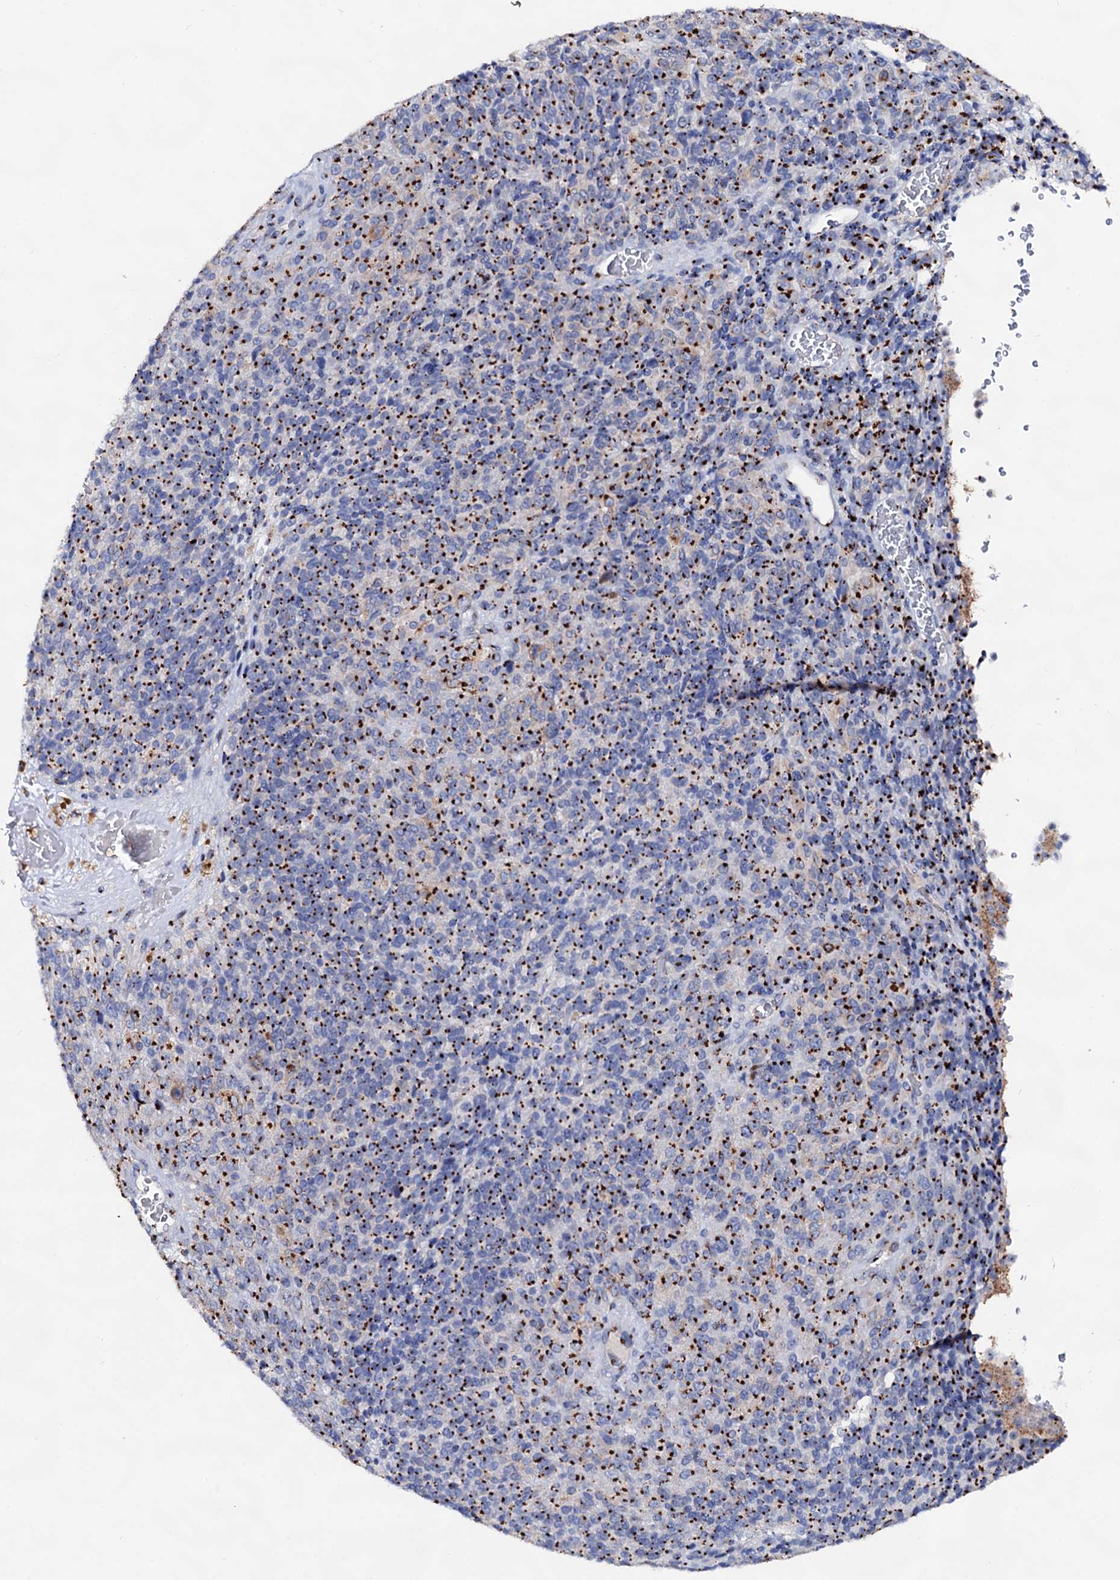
{"staining": {"intensity": "strong", "quantity": ">75%", "location": "cytoplasmic/membranous"}, "tissue": "melanoma", "cell_type": "Tumor cells", "image_type": "cancer", "snomed": [{"axis": "morphology", "description": "Malignant melanoma, Metastatic site"}, {"axis": "topography", "description": "Brain"}], "caption": "Malignant melanoma (metastatic site) stained with immunohistochemistry displays strong cytoplasmic/membranous positivity in about >75% of tumor cells. Using DAB (brown) and hematoxylin (blue) stains, captured at high magnification using brightfield microscopy.", "gene": "TM9SF3", "patient": {"sex": "female", "age": 56}}